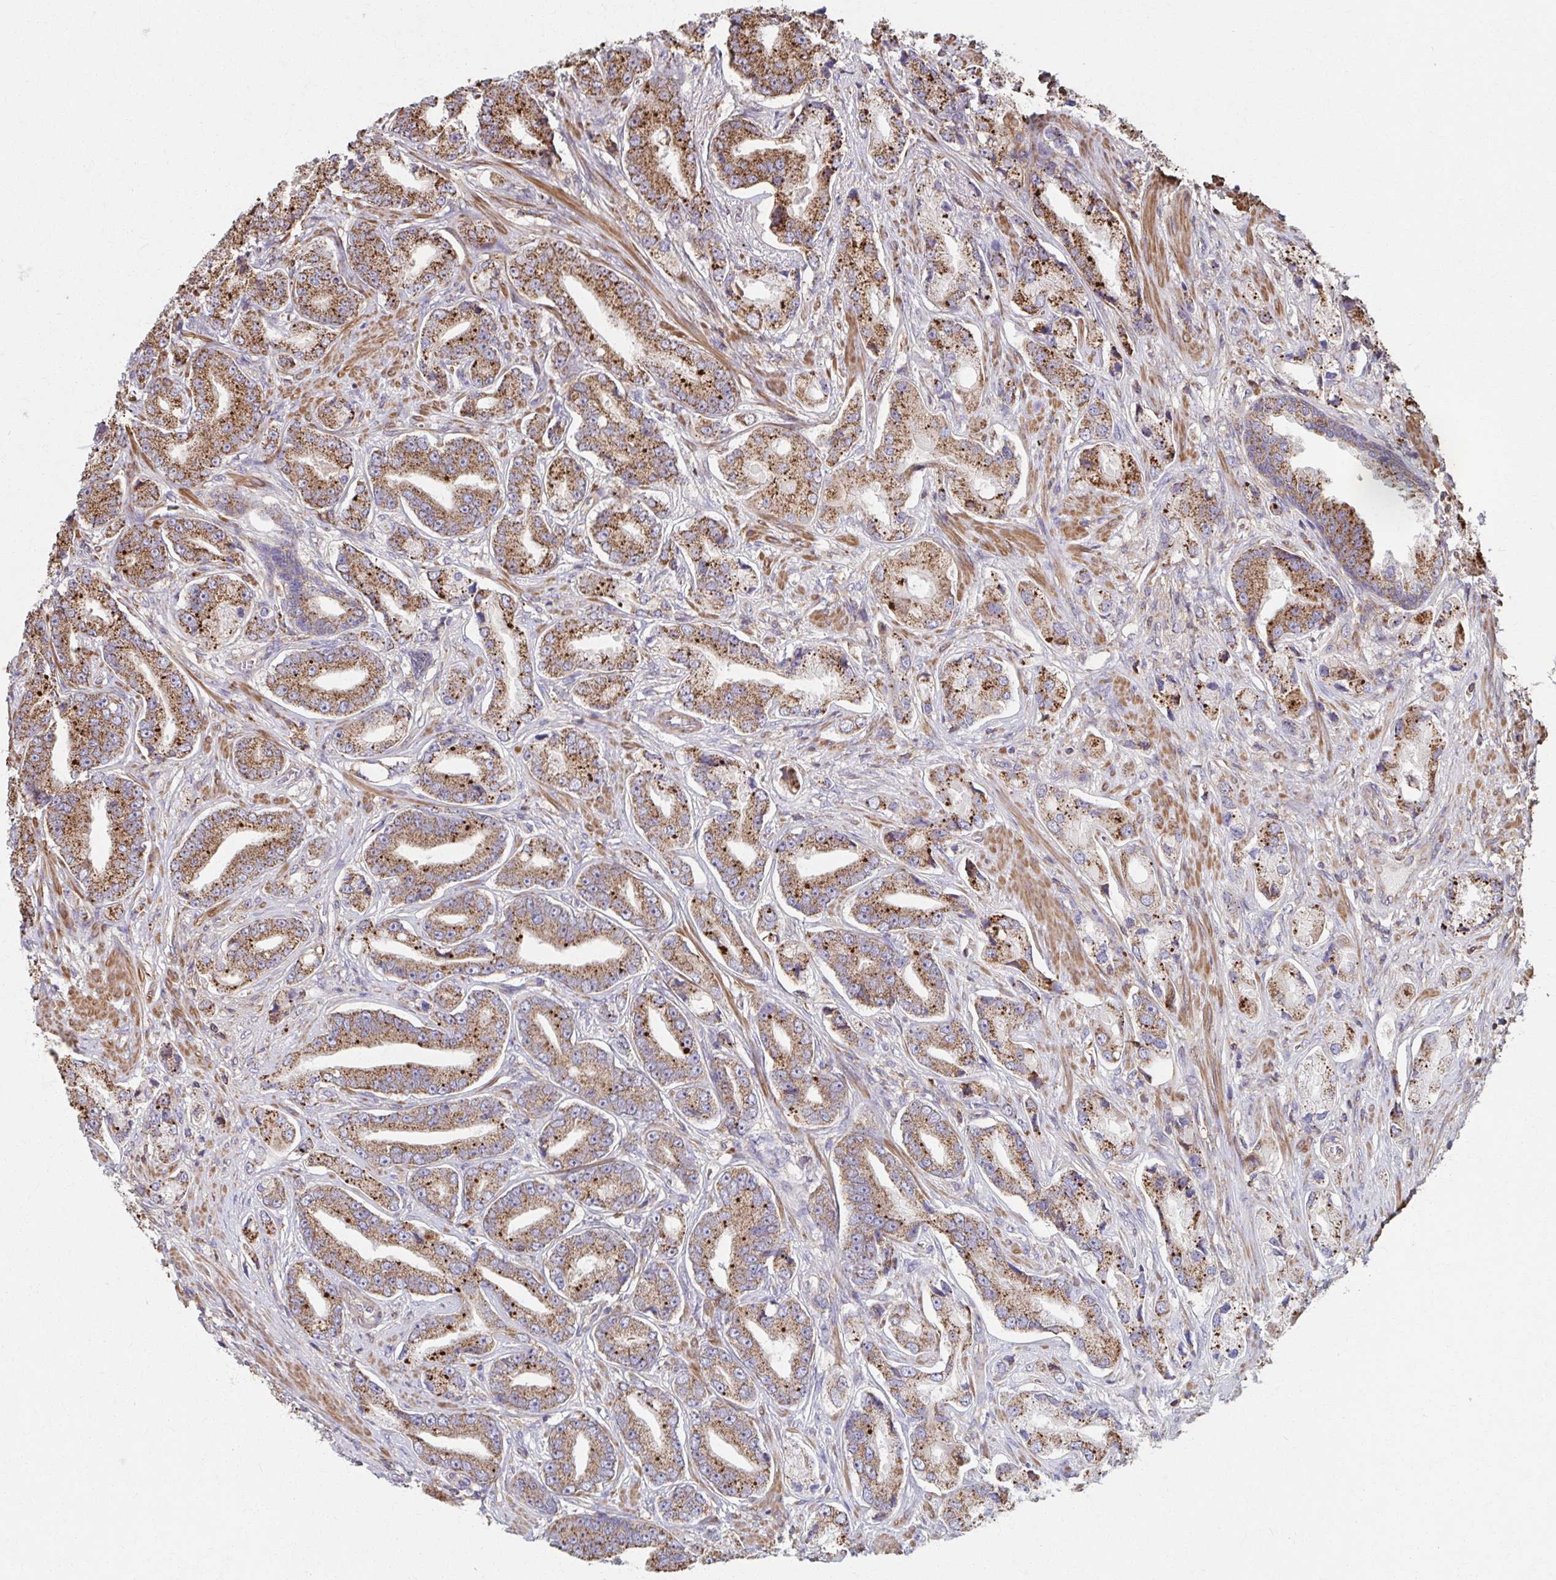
{"staining": {"intensity": "moderate", "quantity": ">75%", "location": "cytoplasmic/membranous"}, "tissue": "prostate cancer", "cell_type": "Tumor cells", "image_type": "cancer", "snomed": [{"axis": "morphology", "description": "Adenocarcinoma, High grade"}, {"axis": "topography", "description": "Prostate and seminal vesicle, NOS"}], "caption": "Tumor cells show medium levels of moderate cytoplasmic/membranous expression in about >75% of cells in human prostate cancer.", "gene": "KLHL34", "patient": {"sex": "male", "age": 61}}